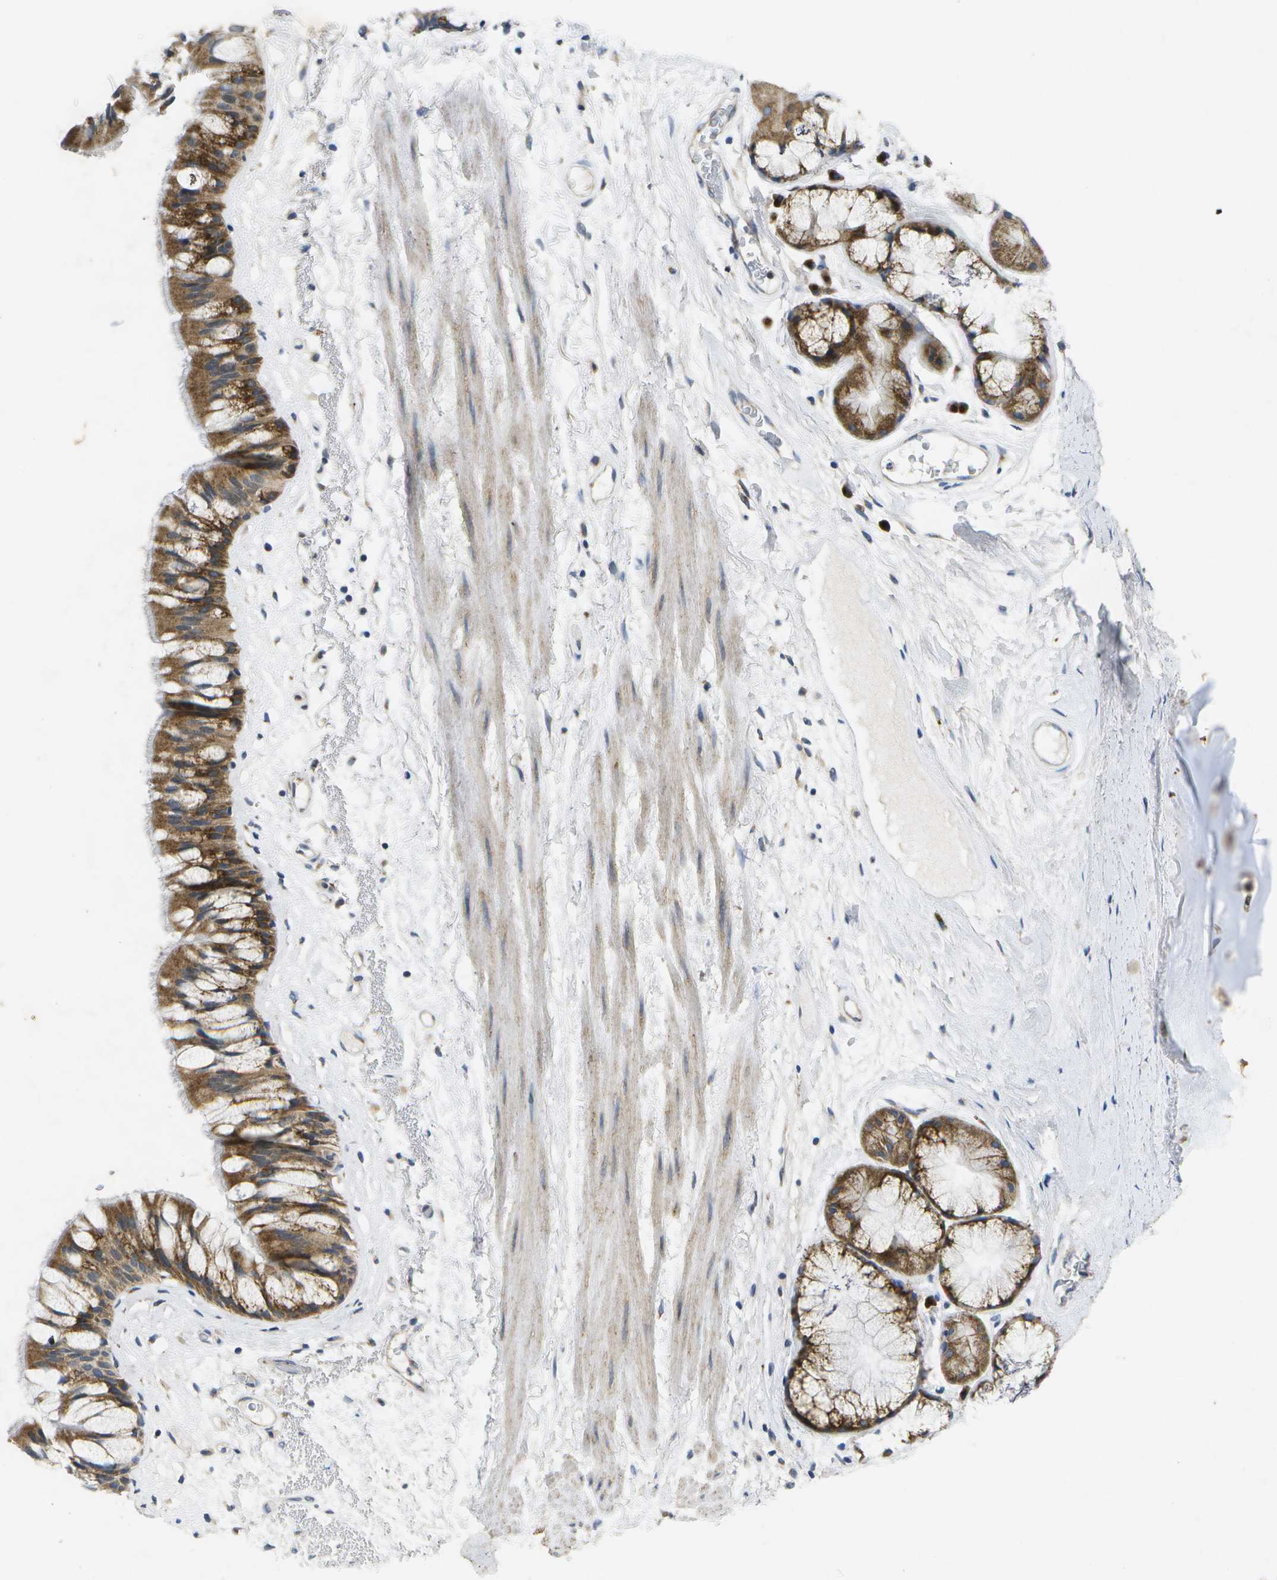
{"staining": {"intensity": "moderate", "quantity": "25%-75%", "location": "cytoplasmic/membranous"}, "tissue": "bronchus", "cell_type": "Respiratory epithelial cells", "image_type": "normal", "snomed": [{"axis": "morphology", "description": "Normal tissue, NOS"}, {"axis": "topography", "description": "Bronchus"}], "caption": "The immunohistochemical stain highlights moderate cytoplasmic/membranous expression in respiratory epithelial cells of unremarkable bronchus. The staining was performed using DAB to visualize the protein expression in brown, while the nuclei were stained in blue with hematoxylin (Magnification: 20x).", "gene": "KDELR1", "patient": {"sex": "male", "age": 66}}